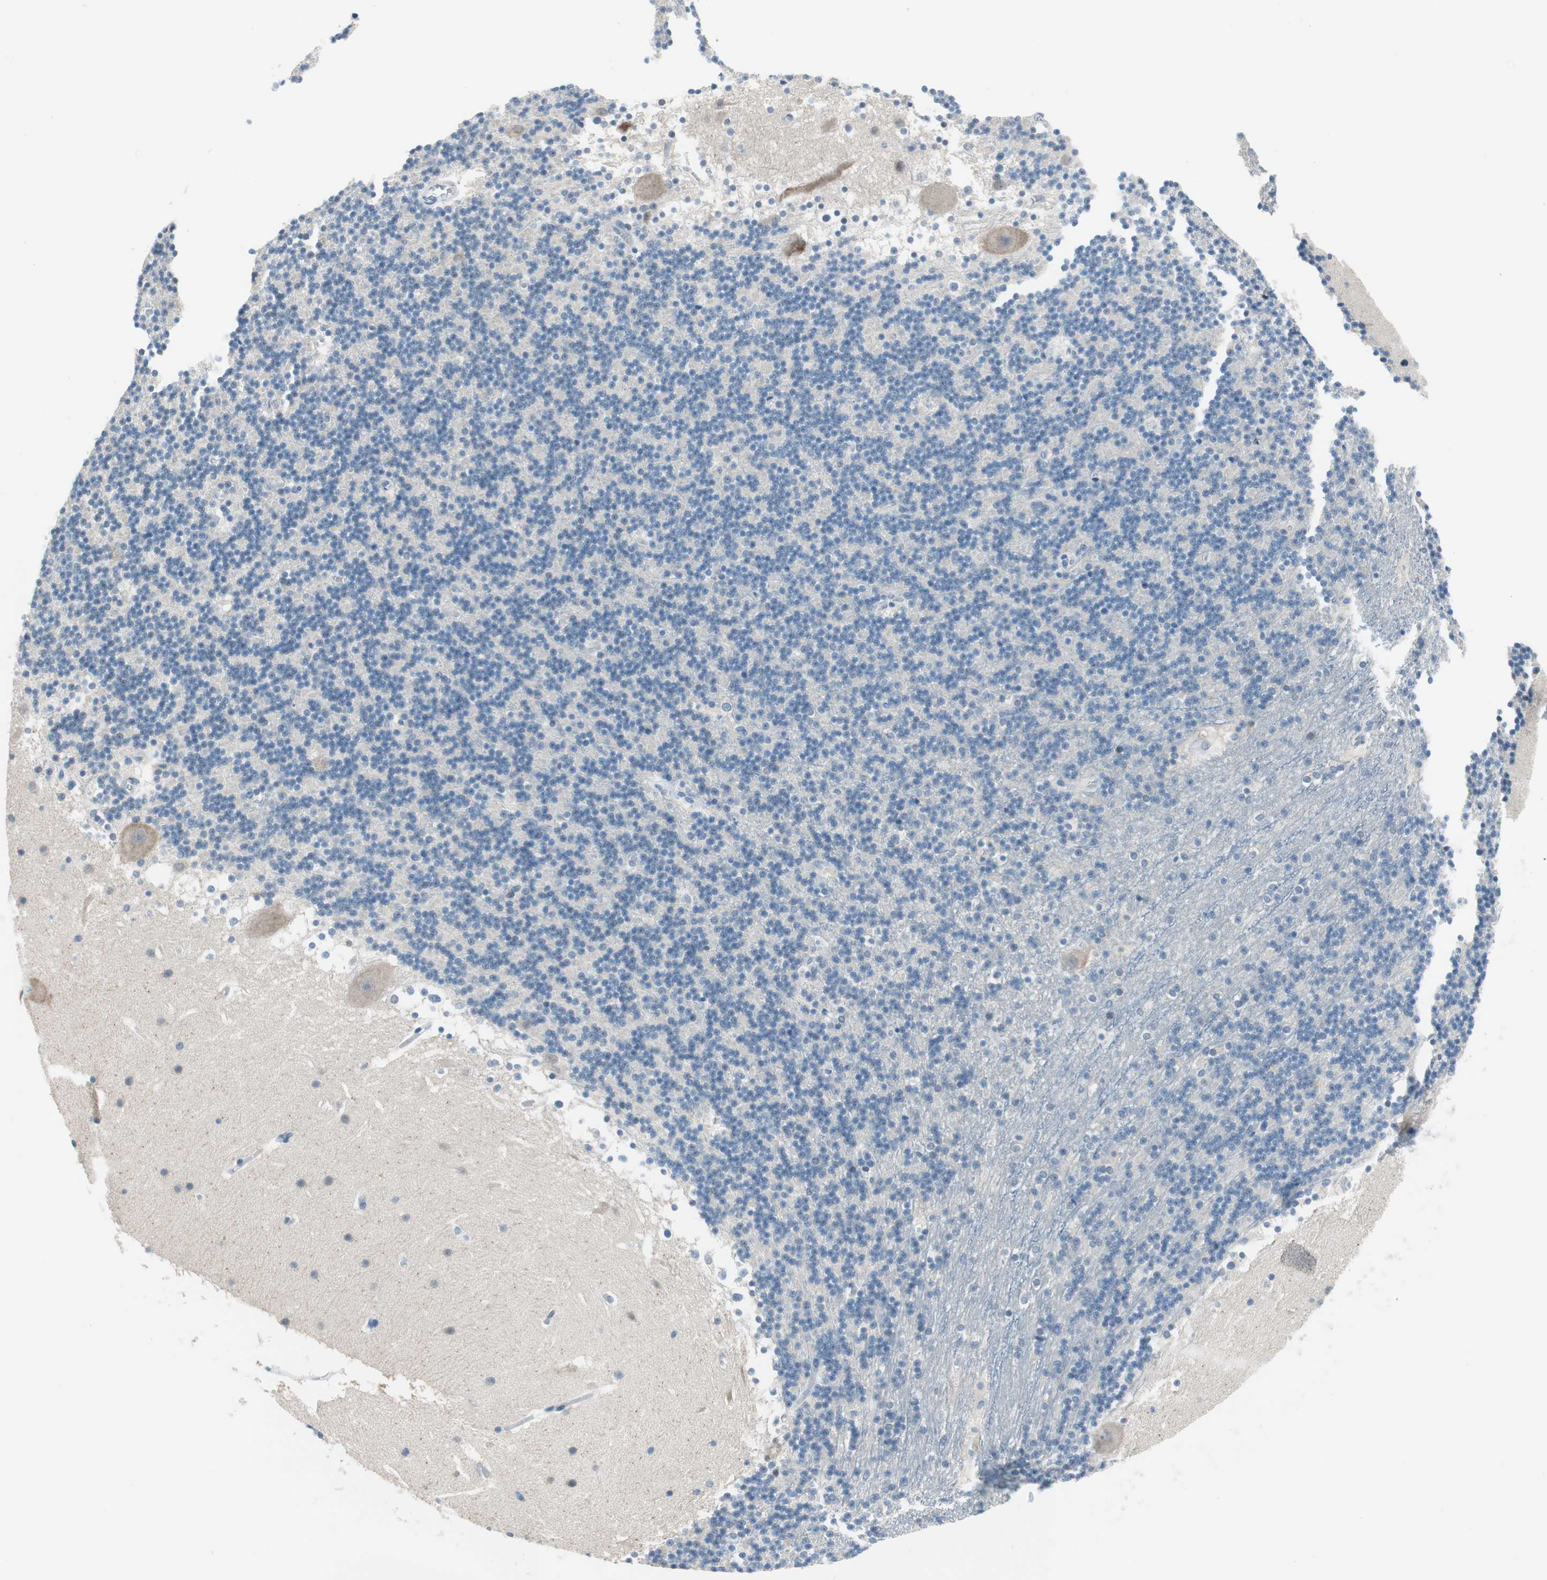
{"staining": {"intensity": "negative", "quantity": "none", "location": "none"}, "tissue": "cerebellum", "cell_type": "Cells in granular layer", "image_type": "normal", "snomed": [{"axis": "morphology", "description": "Normal tissue, NOS"}, {"axis": "topography", "description": "Cerebellum"}], "caption": "IHC micrograph of benign cerebellum: human cerebellum stained with DAB (3,3'-diaminobenzidine) exhibits no significant protein positivity in cells in granular layer. (Immunohistochemistry, brightfield microscopy, high magnification).", "gene": "GRHL1", "patient": {"sex": "male", "age": 45}}